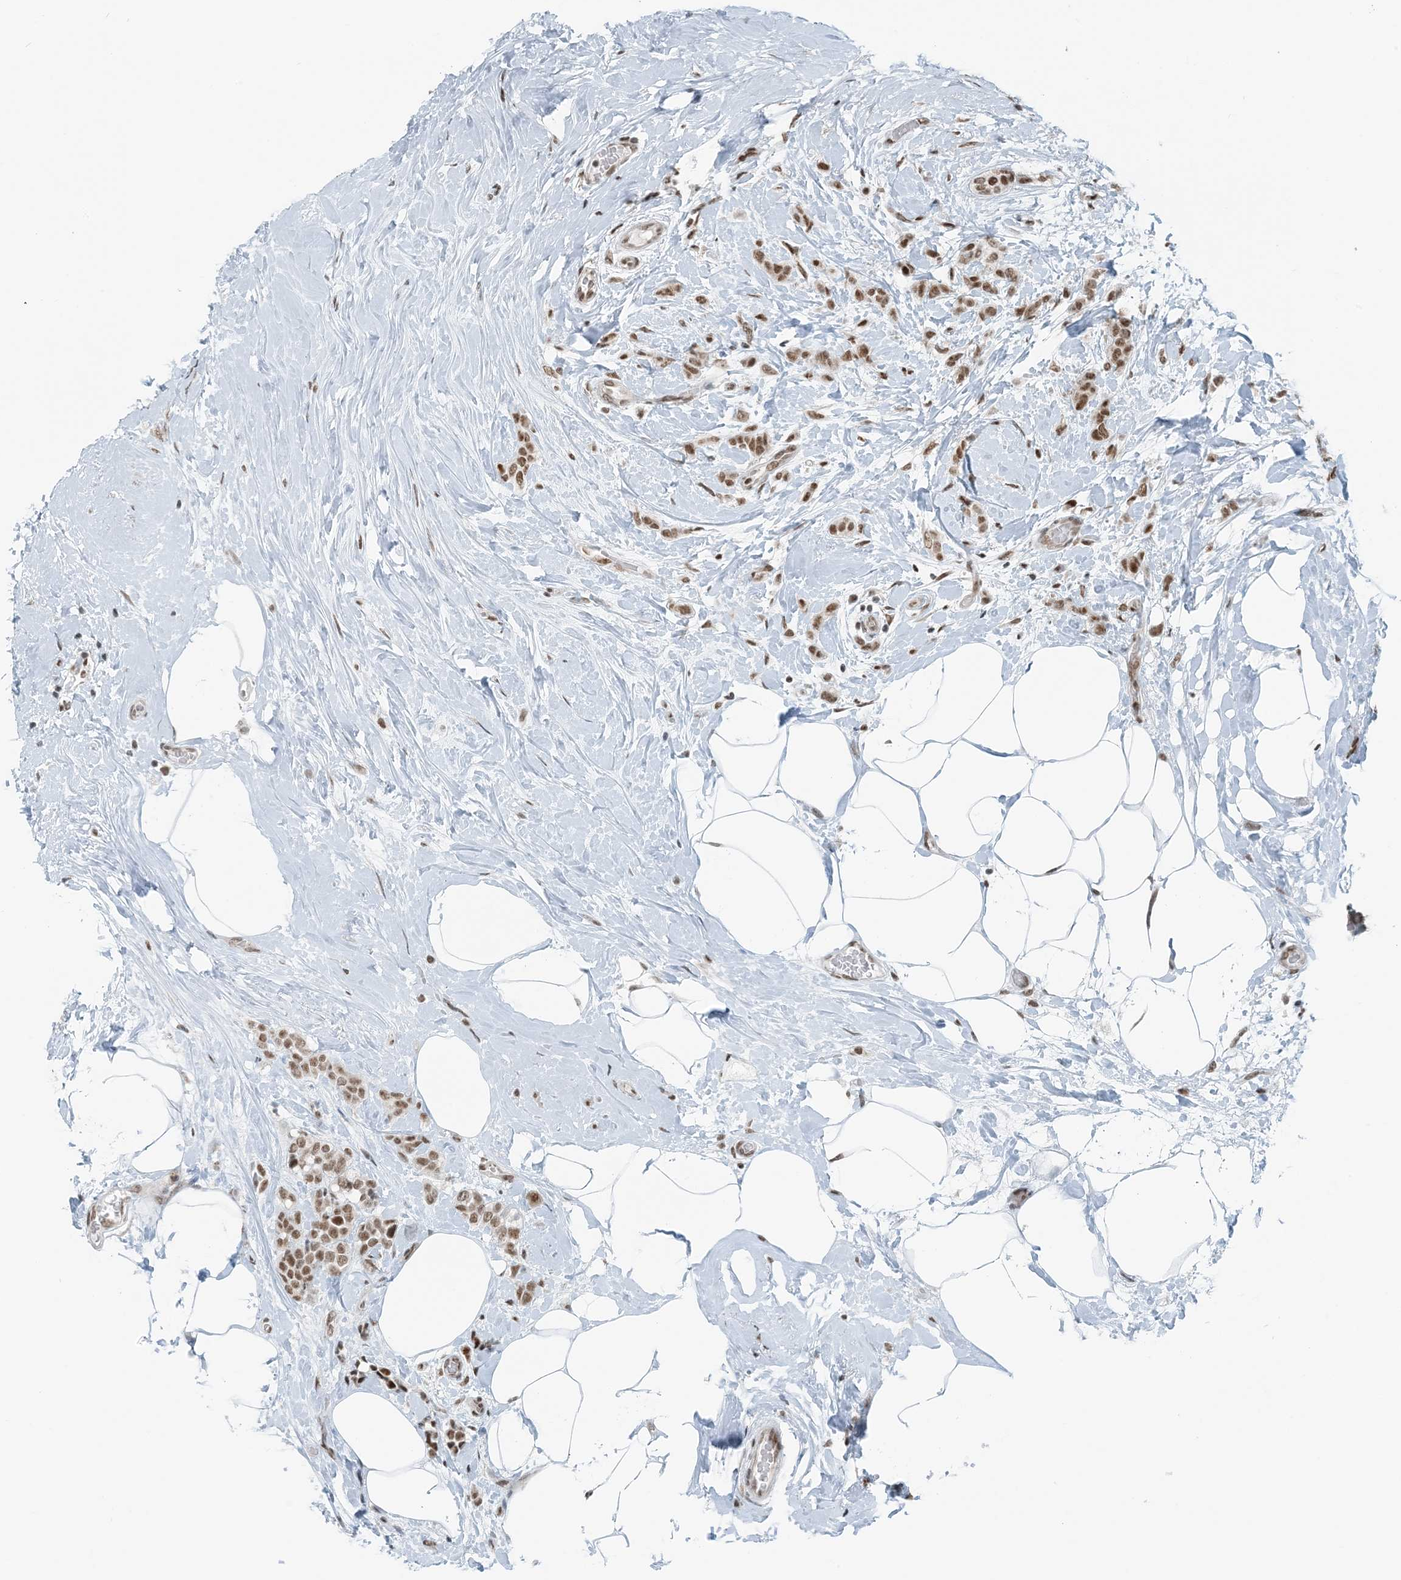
{"staining": {"intensity": "moderate", "quantity": ">75%", "location": "nuclear"}, "tissue": "breast cancer", "cell_type": "Tumor cells", "image_type": "cancer", "snomed": [{"axis": "morphology", "description": "Lobular carcinoma, in situ"}, {"axis": "morphology", "description": "Lobular carcinoma"}, {"axis": "topography", "description": "Breast"}], "caption": "About >75% of tumor cells in lobular carcinoma (breast) display moderate nuclear protein expression as visualized by brown immunohistochemical staining.", "gene": "ZNF500", "patient": {"sex": "female", "age": 41}}